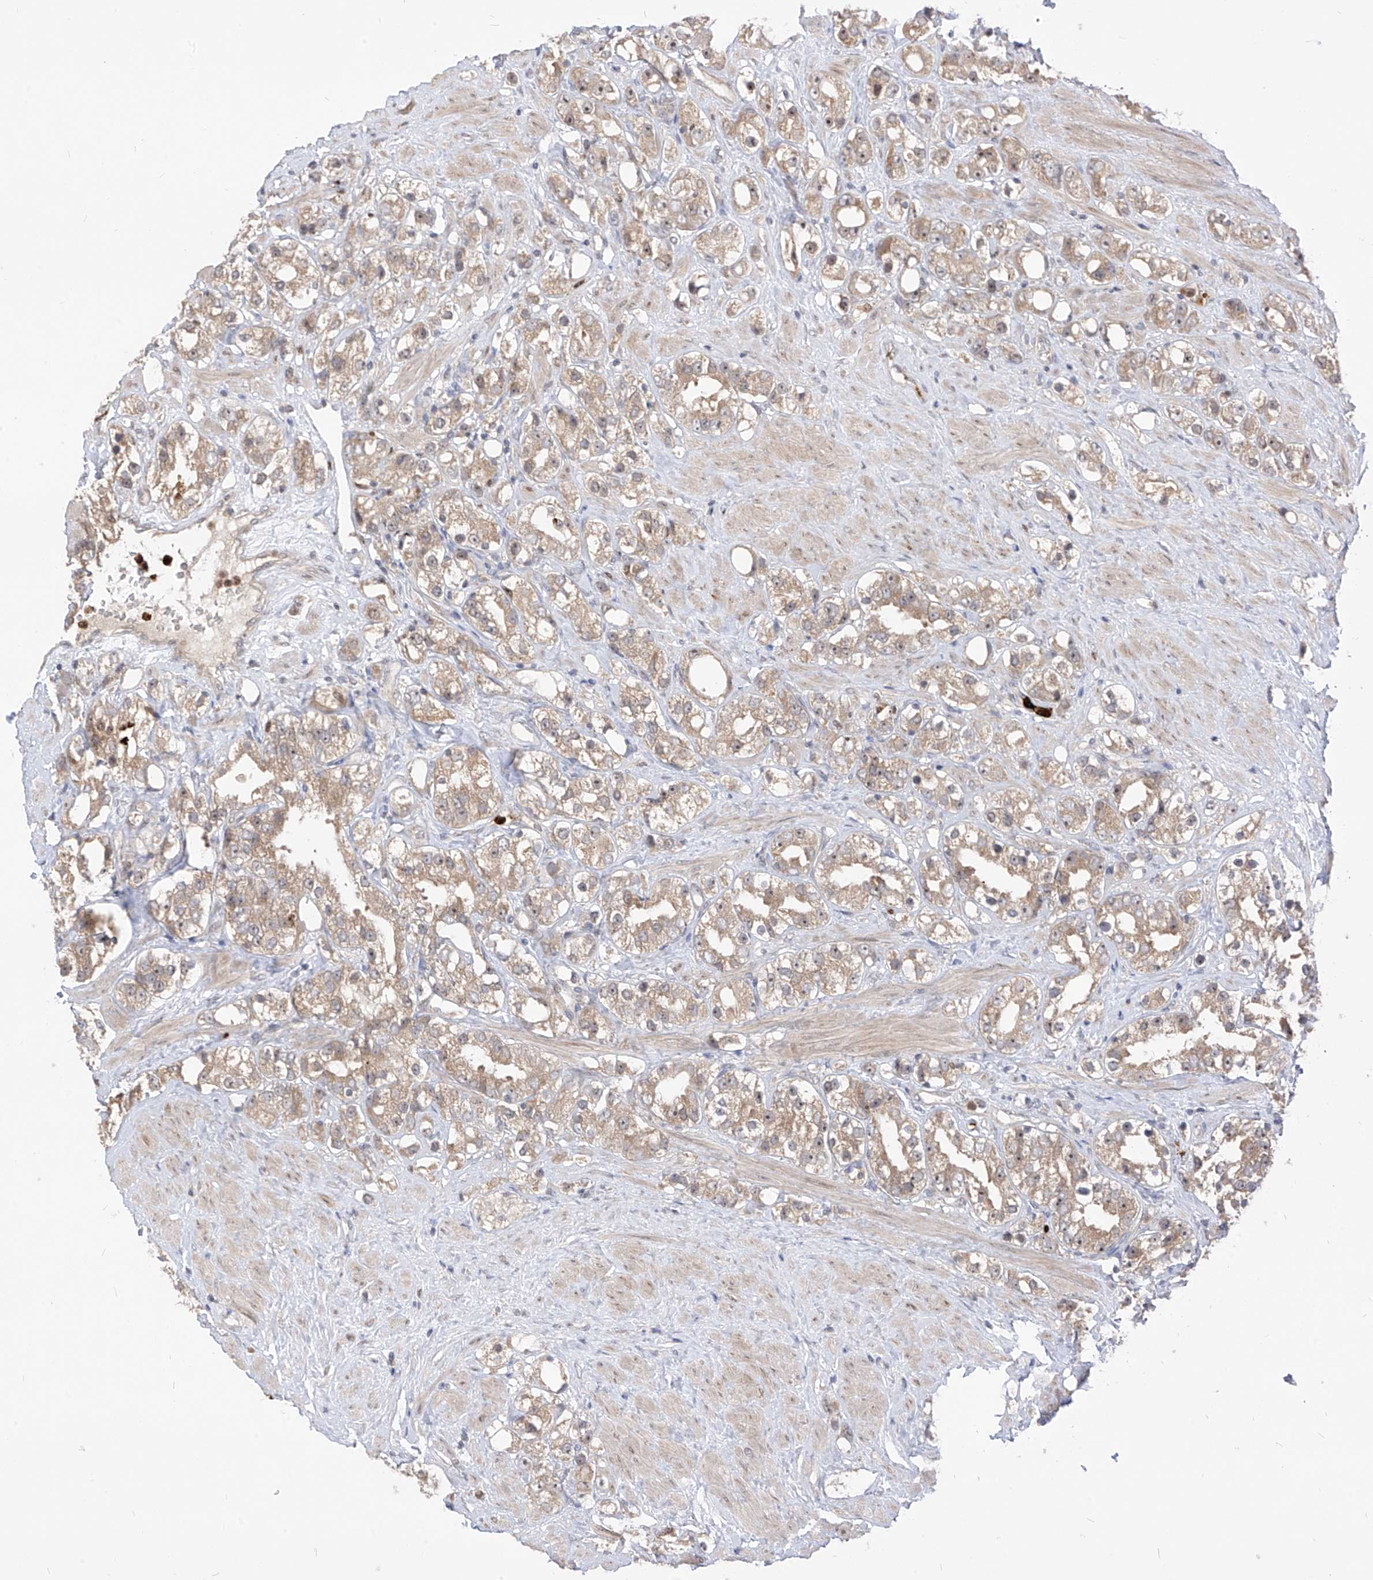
{"staining": {"intensity": "moderate", "quantity": ">75%", "location": "cytoplasmic/membranous,nuclear"}, "tissue": "prostate cancer", "cell_type": "Tumor cells", "image_type": "cancer", "snomed": [{"axis": "morphology", "description": "Adenocarcinoma, NOS"}, {"axis": "topography", "description": "Prostate"}], "caption": "Adenocarcinoma (prostate) stained for a protein demonstrates moderate cytoplasmic/membranous and nuclear positivity in tumor cells. (Brightfield microscopy of DAB IHC at high magnification).", "gene": "CNKSR1", "patient": {"sex": "male", "age": 79}}